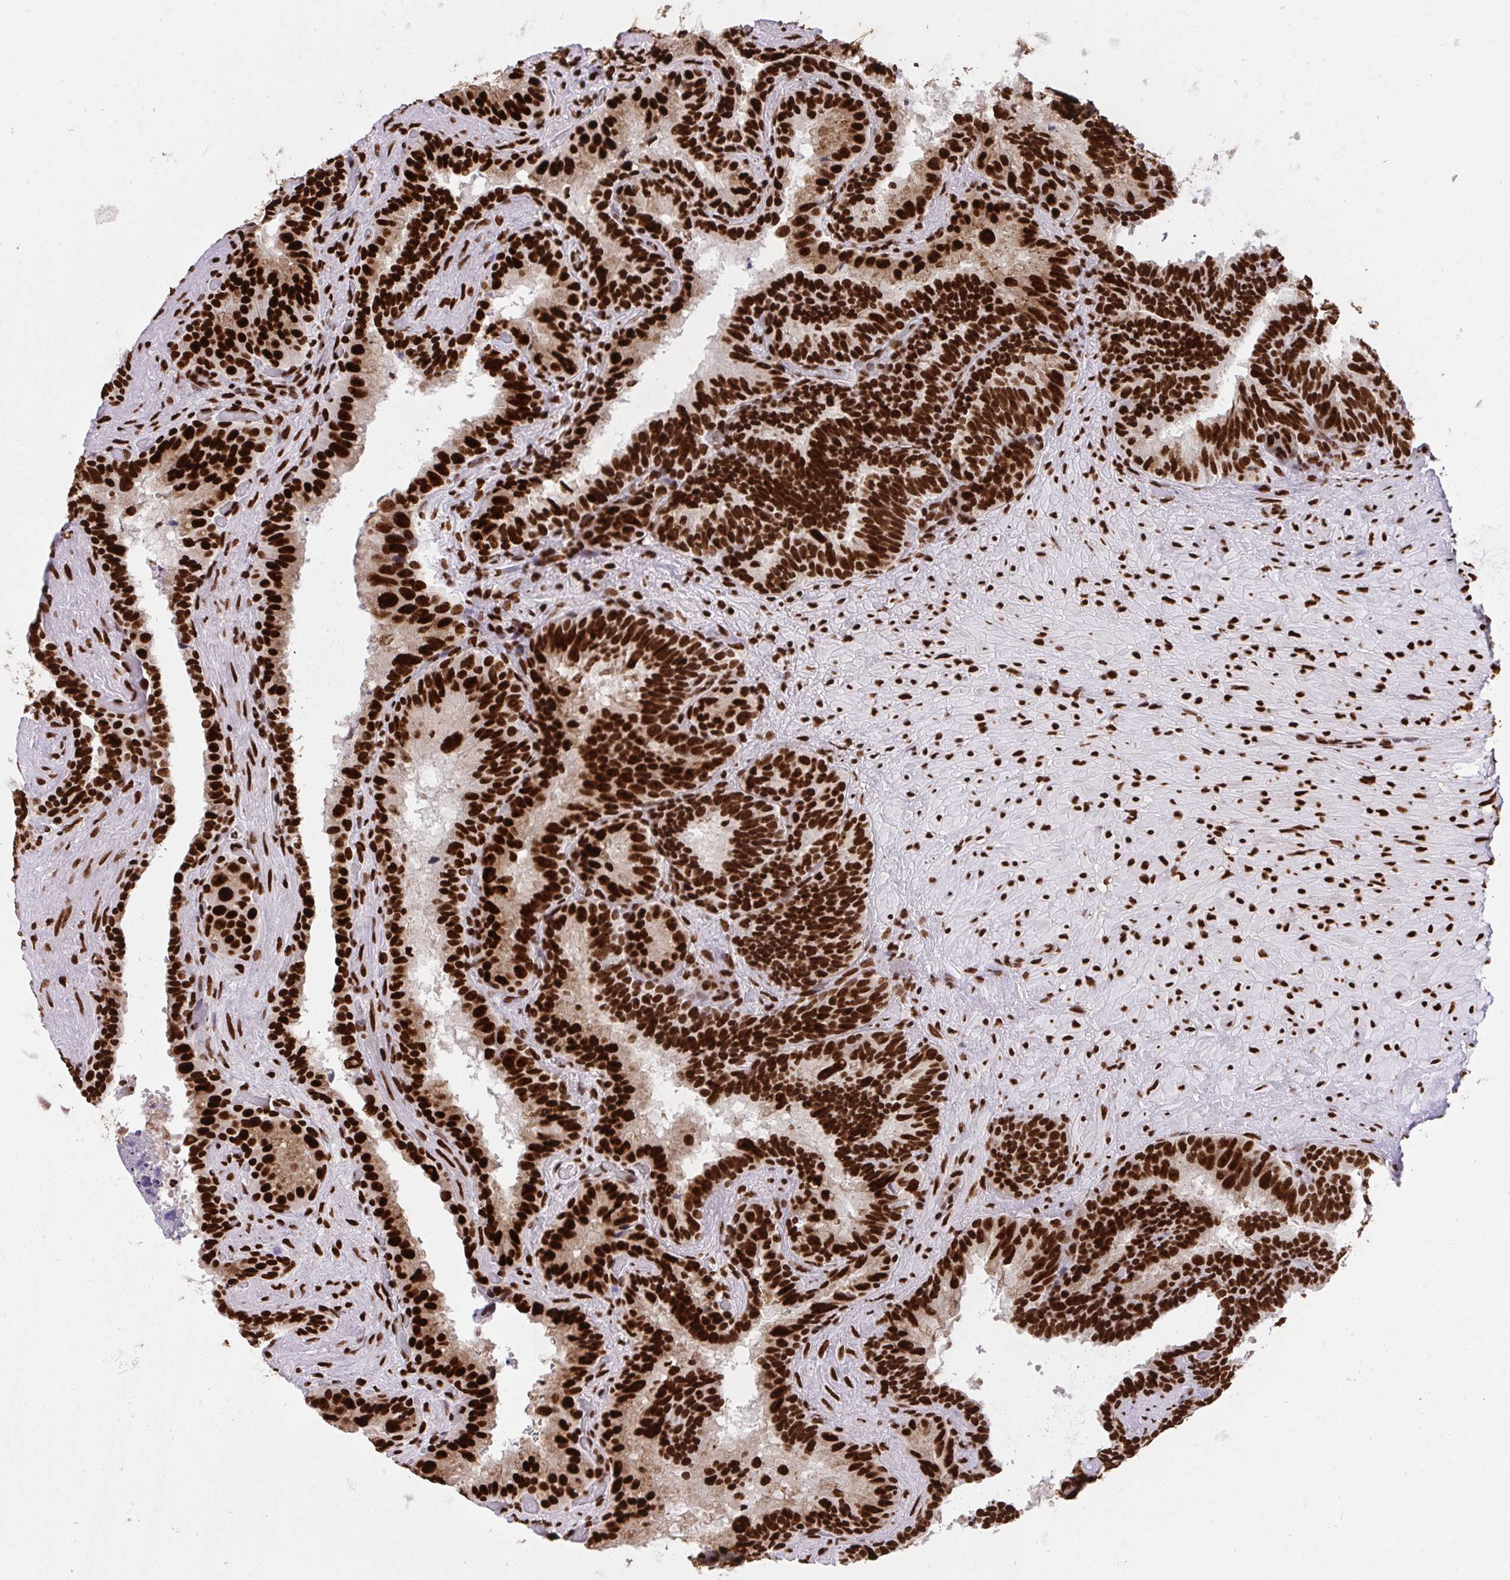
{"staining": {"intensity": "strong", "quantity": ">75%", "location": "nuclear"}, "tissue": "seminal vesicle", "cell_type": "Glandular cells", "image_type": "normal", "snomed": [{"axis": "morphology", "description": "Normal tissue, NOS"}, {"axis": "topography", "description": "Seminal veicle"}], "caption": "Human seminal vesicle stained with a brown dye demonstrates strong nuclear positive expression in about >75% of glandular cells.", "gene": "HNRNPL", "patient": {"sex": "male", "age": 60}}